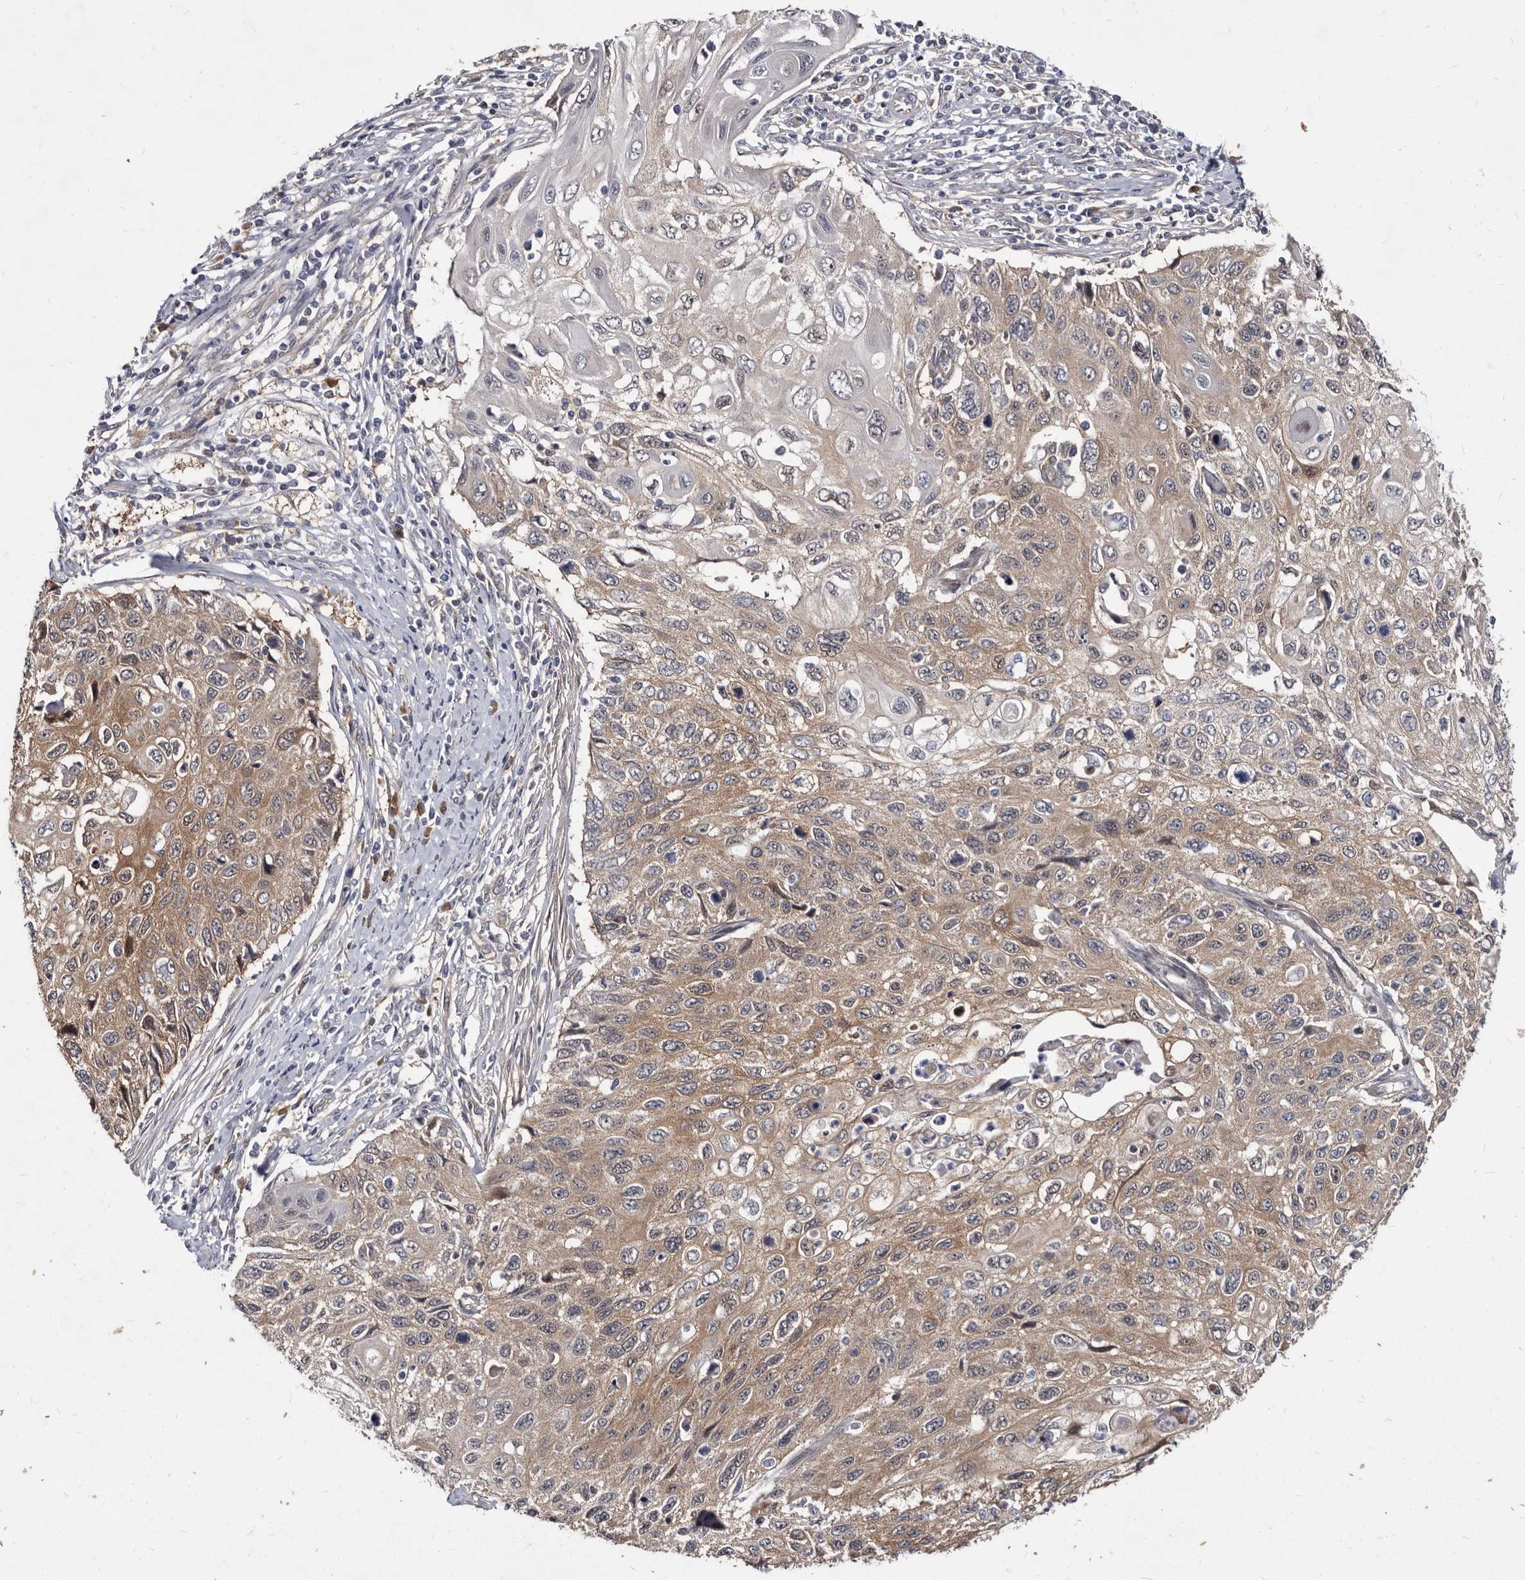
{"staining": {"intensity": "weak", "quantity": ">75%", "location": "cytoplasmic/membranous"}, "tissue": "cervical cancer", "cell_type": "Tumor cells", "image_type": "cancer", "snomed": [{"axis": "morphology", "description": "Squamous cell carcinoma, NOS"}, {"axis": "topography", "description": "Cervix"}], "caption": "Human squamous cell carcinoma (cervical) stained with a brown dye displays weak cytoplasmic/membranous positive positivity in about >75% of tumor cells.", "gene": "ABCF2", "patient": {"sex": "female", "age": 70}}